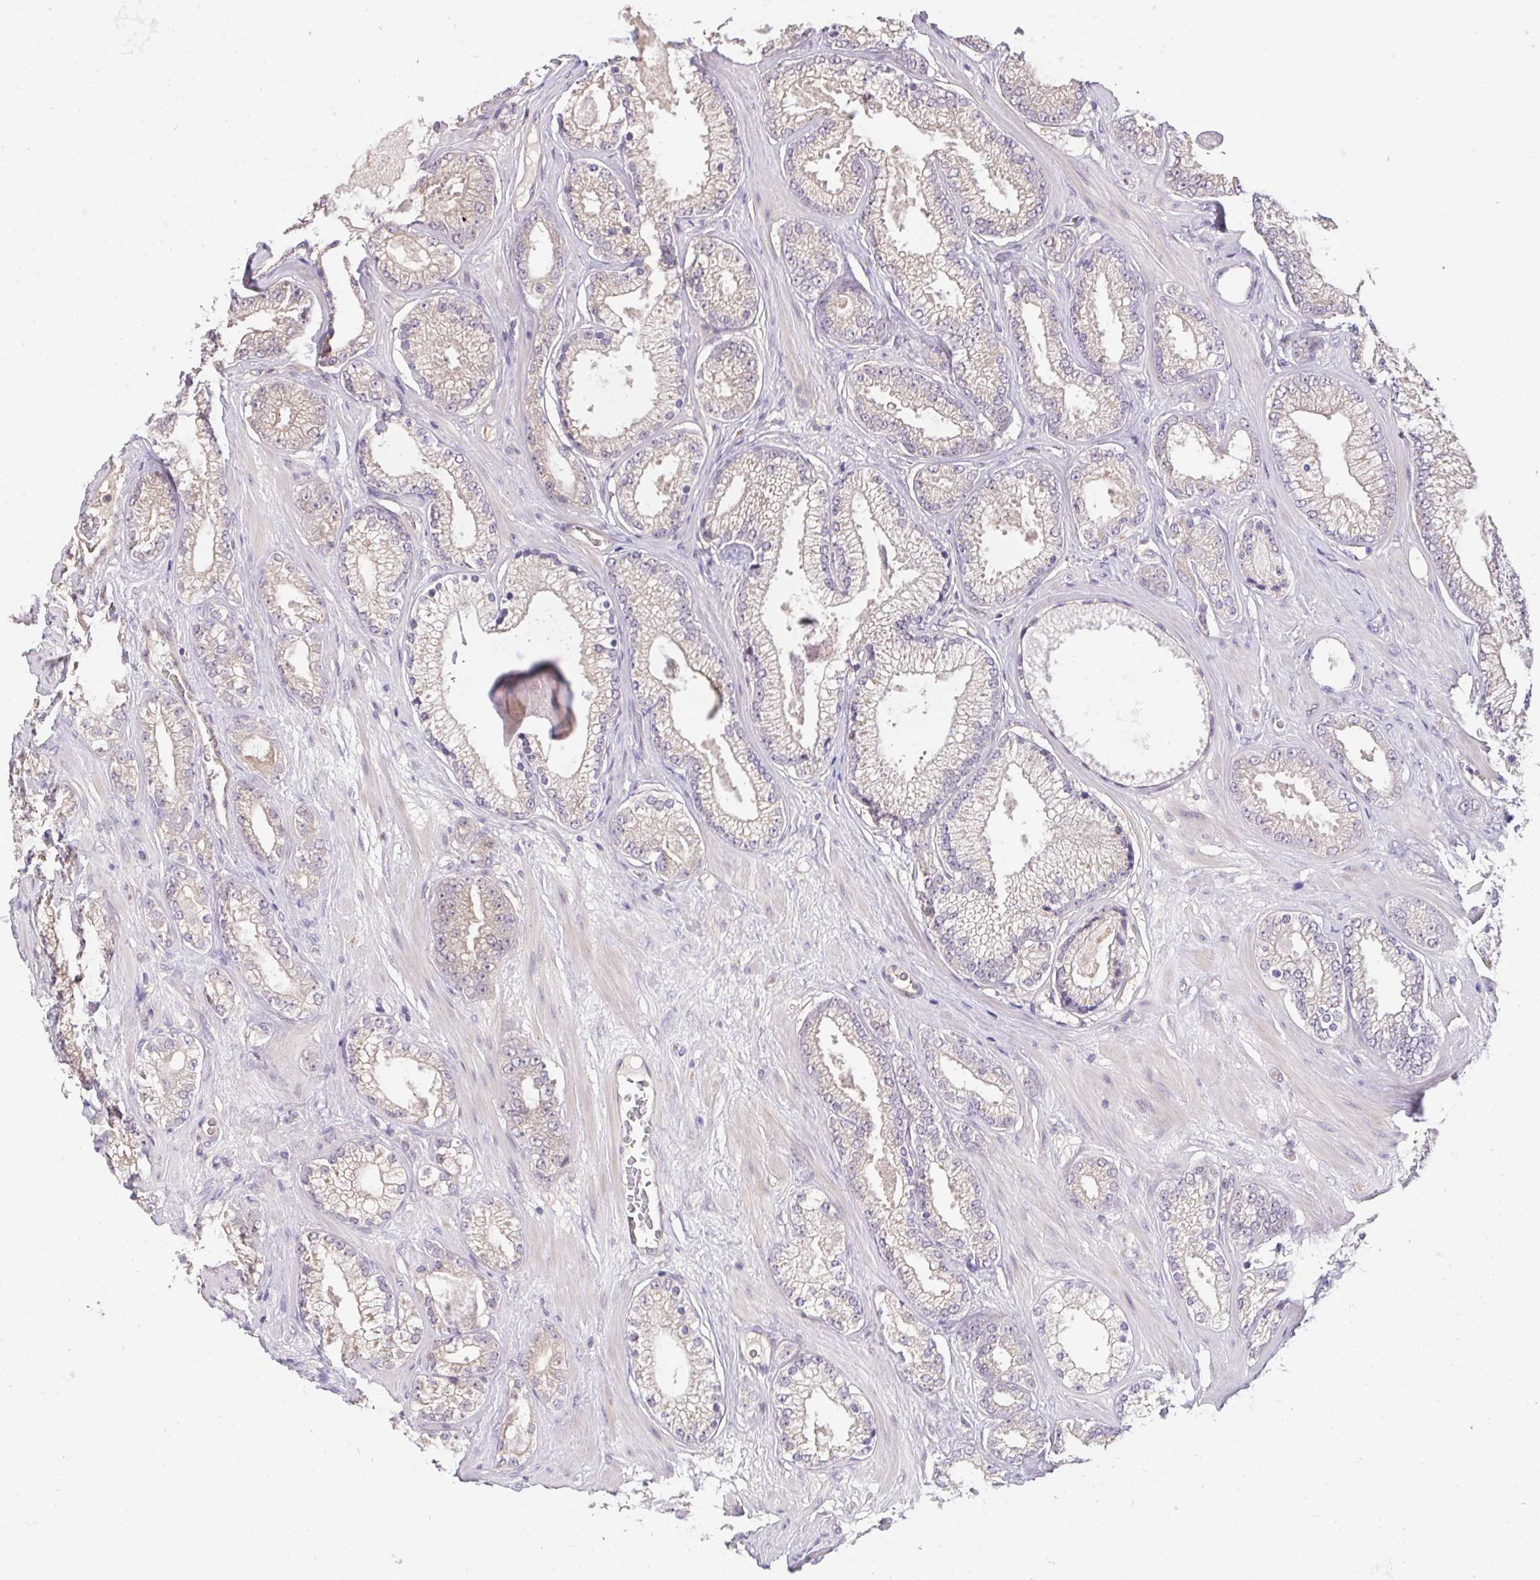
{"staining": {"intensity": "negative", "quantity": "none", "location": "none"}, "tissue": "prostate cancer", "cell_type": "Tumor cells", "image_type": "cancer", "snomed": [{"axis": "morphology", "description": "Adenocarcinoma, High grade"}, {"axis": "topography", "description": "Prostate"}], "caption": "A photomicrograph of human prostate cancer (adenocarcinoma (high-grade)) is negative for staining in tumor cells.", "gene": "C19orf54", "patient": {"sex": "male", "age": 66}}